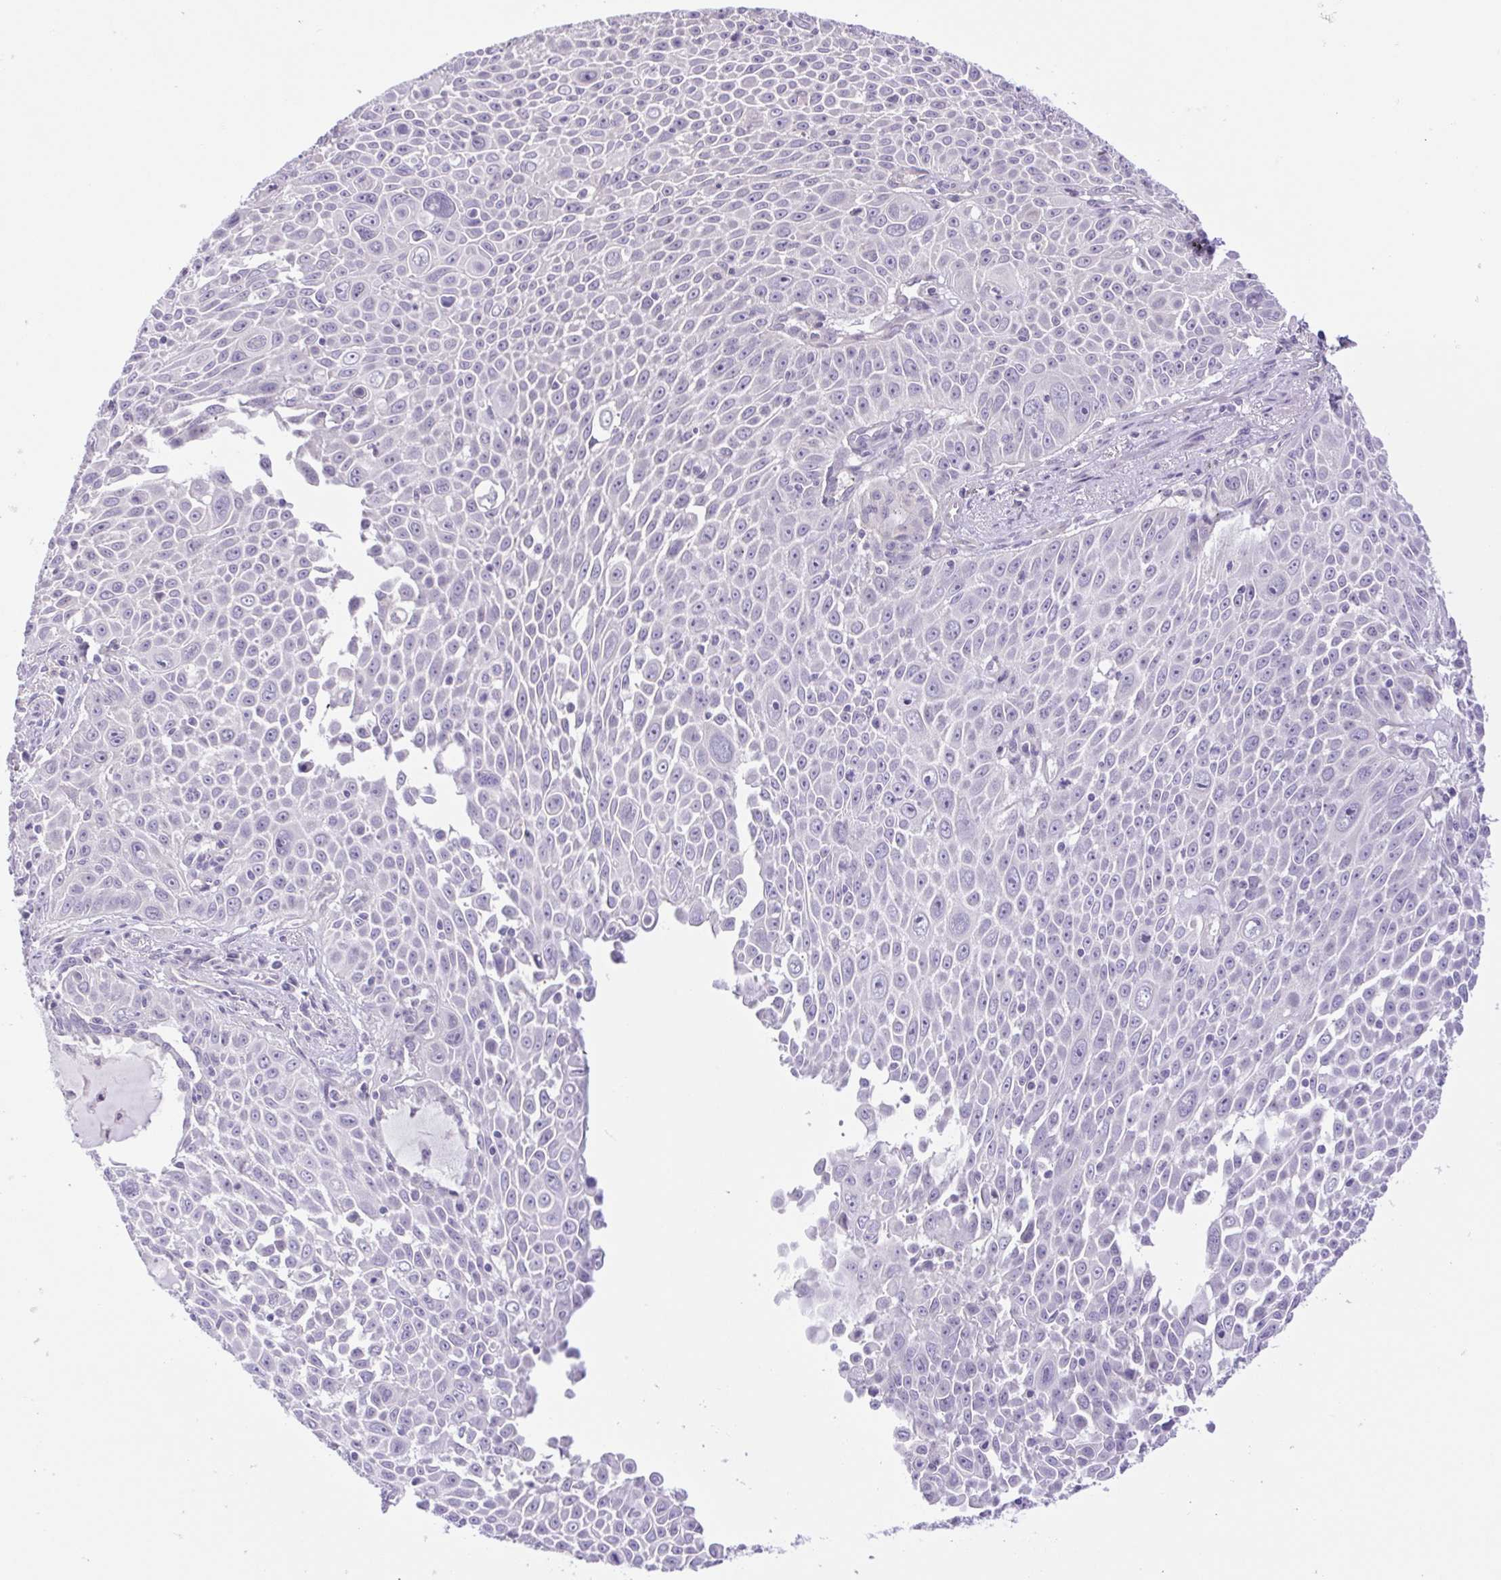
{"staining": {"intensity": "negative", "quantity": "none", "location": "none"}, "tissue": "lung cancer", "cell_type": "Tumor cells", "image_type": "cancer", "snomed": [{"axis": "morphology", "description": "Squamous cell carcinoma, NOS"}, {"axis": "morphology", "description": "Squamous cell carcinoma, metastatic, NOS"}, {"axis": "topography", "description": "Lymph node"}, {"axis": "topography", "description": "Lung"}], "caption": "Human lung metastatic squamous cell carcinoma stained for a protein using IHC reveals no expression in tumor cells.", "gene": "FAM177B", "patient": {"sex": "female", "age": 62}}